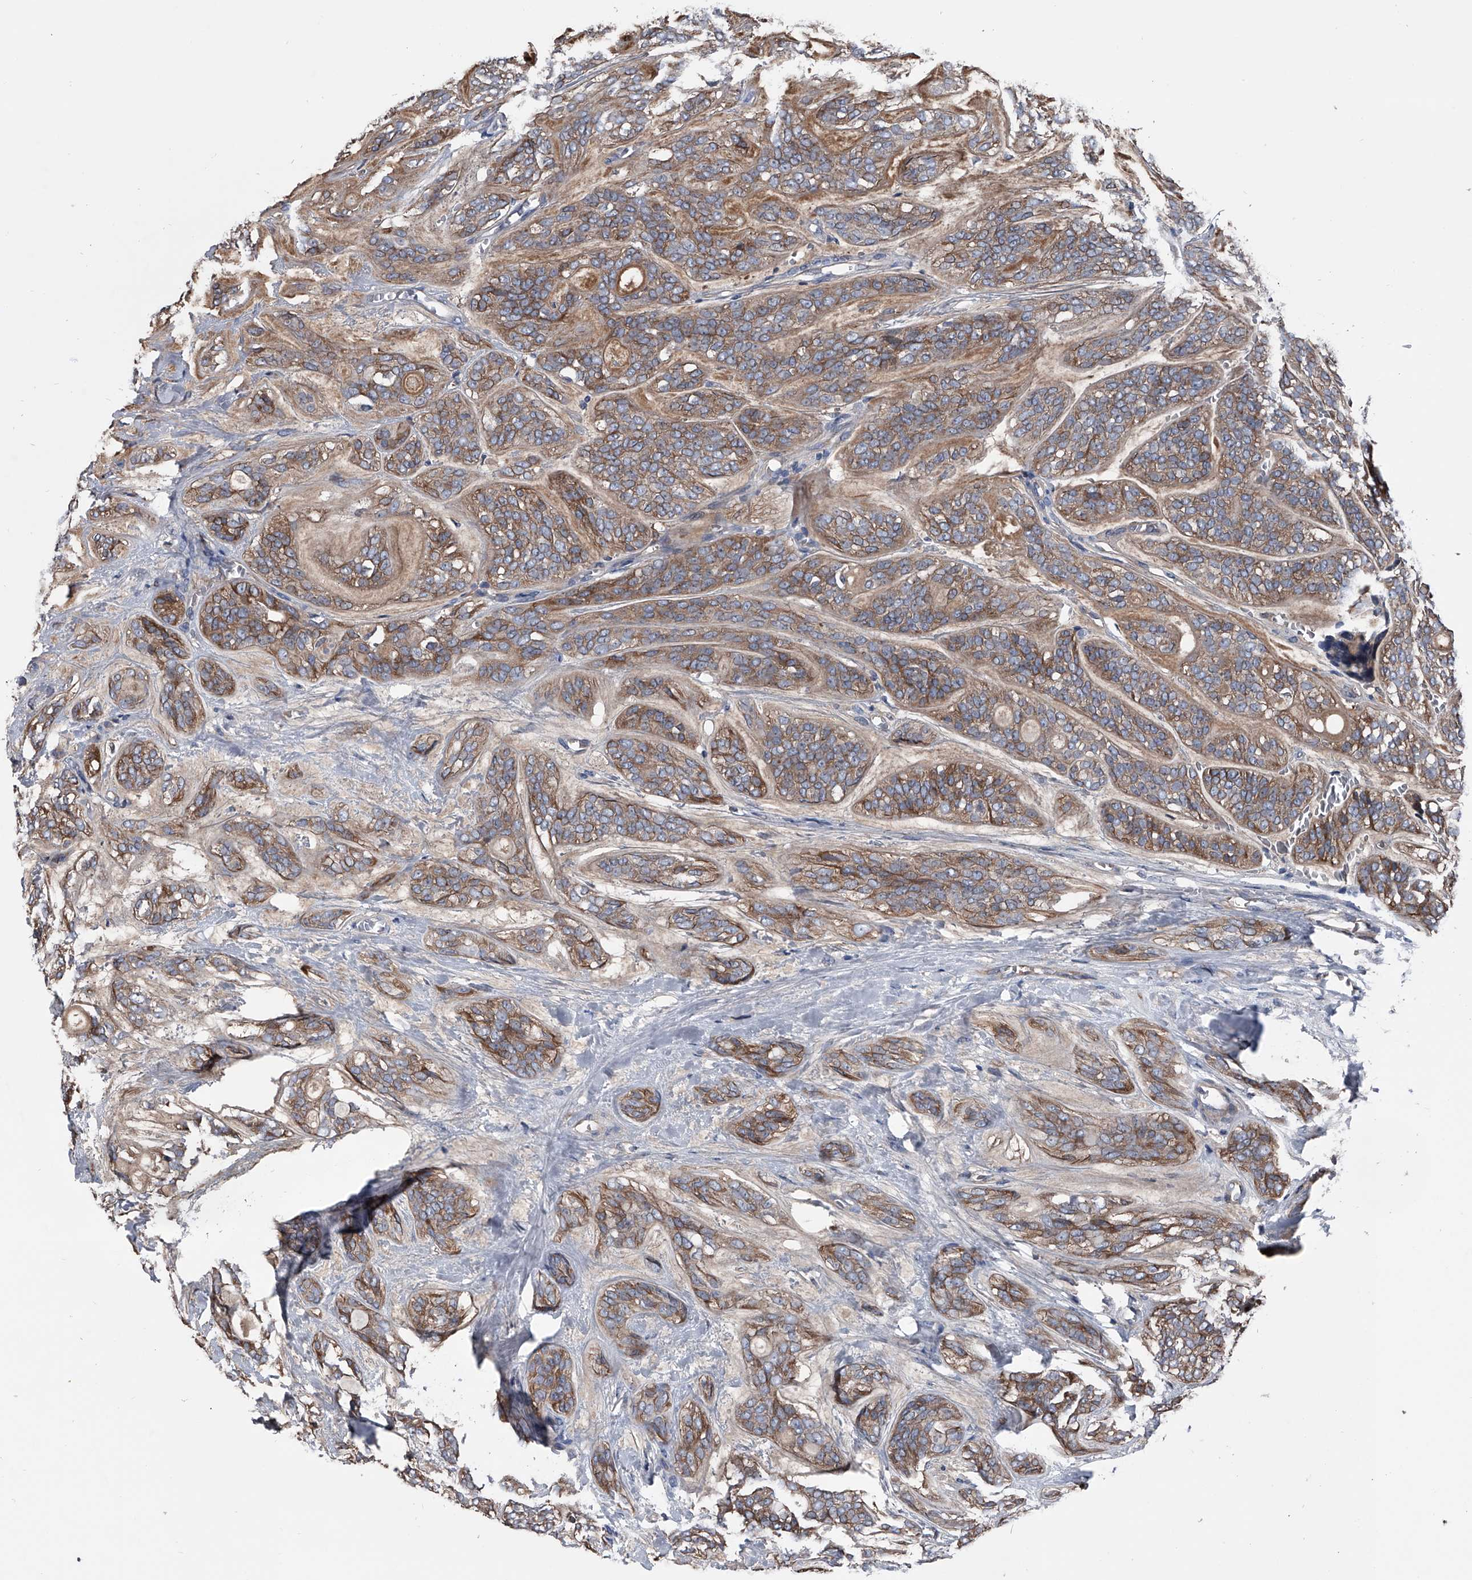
{"staining": {"intensity": "moderate", "quantity": ">75%", "location": "cytoplasmic/membranous"}, "tissue": "head and neck cancer", "cell_type": "Tumor cells", "image_type": "cancer", "snomed": [{"axis": "morphology", "description": "Adenocarcinoma, NOS"}, {"axis": "topography", "description": "Head-Neck"}], "caption": "Human head and neck adenocarcinoma stained with a brown dye reveals moderate cytoplasmic/membranous positive expression in approximately >75% of tumor cells.", "gene": "KIF13A", "patient": {"sex": "male", "age": 66}}